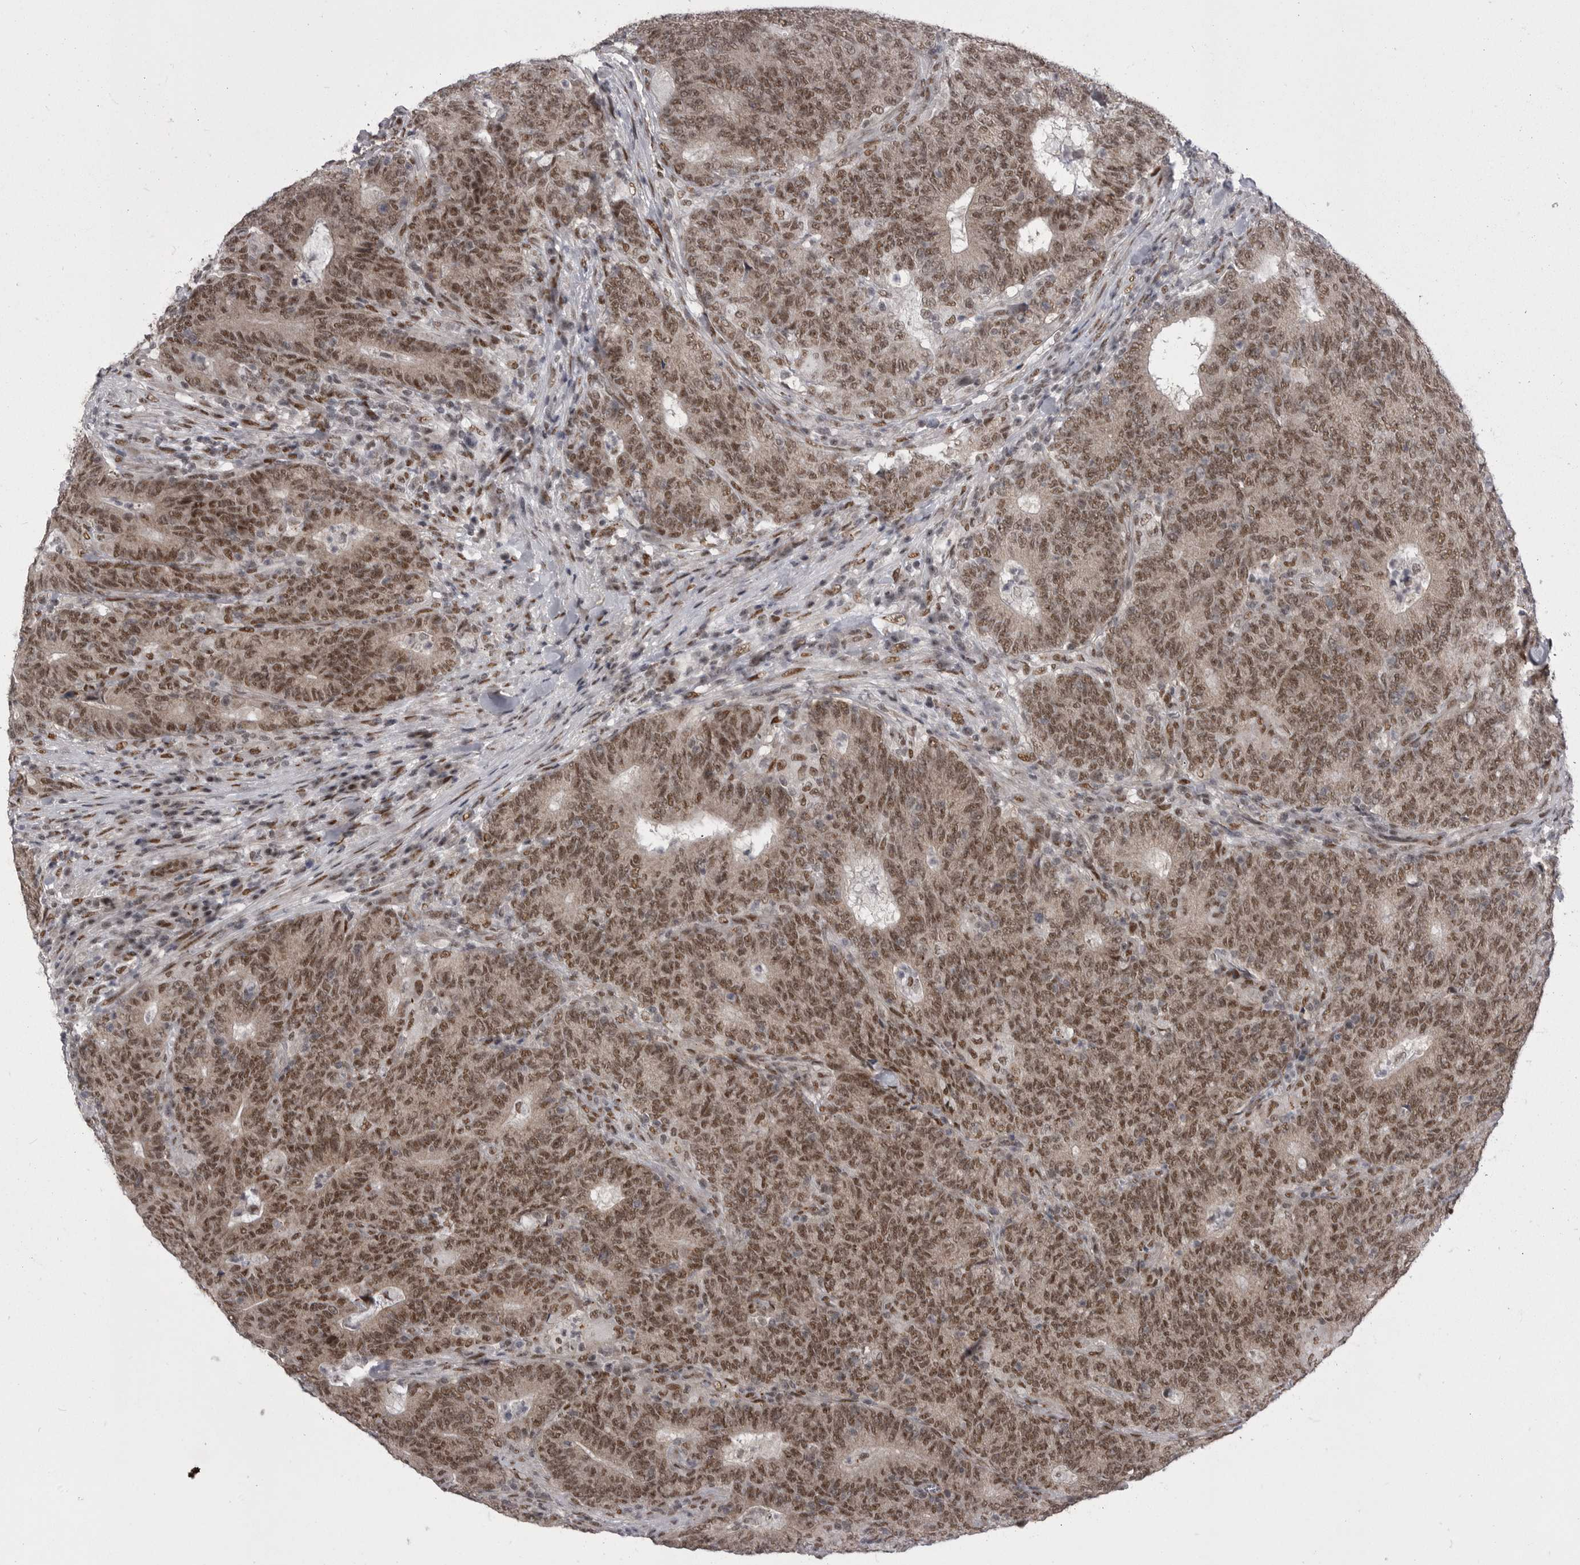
{"staining": {"intensity": "moderate", "quantity": ">75%", "location": "nuclear"}, "tissue": "colorectal cancer", "cell_type": "Tumor cells", "image_type": "cancer", "snomed": [{"axis": "morphology", "description": "Normal tissue, NOS"}, {"axis": "morphology", "description": "Adenocarcinoma, NOS"}, {"axis": "topography", "description": "Colon"}], "caption": "Immunohistochemical staining of human colorectal adenocarcinoma shows medium levels of moderate nuclear protein positivity in approximately >75% of tumor cells.", "gene": "MEPCE", "patient": {"sex": "female", "age": 75}}